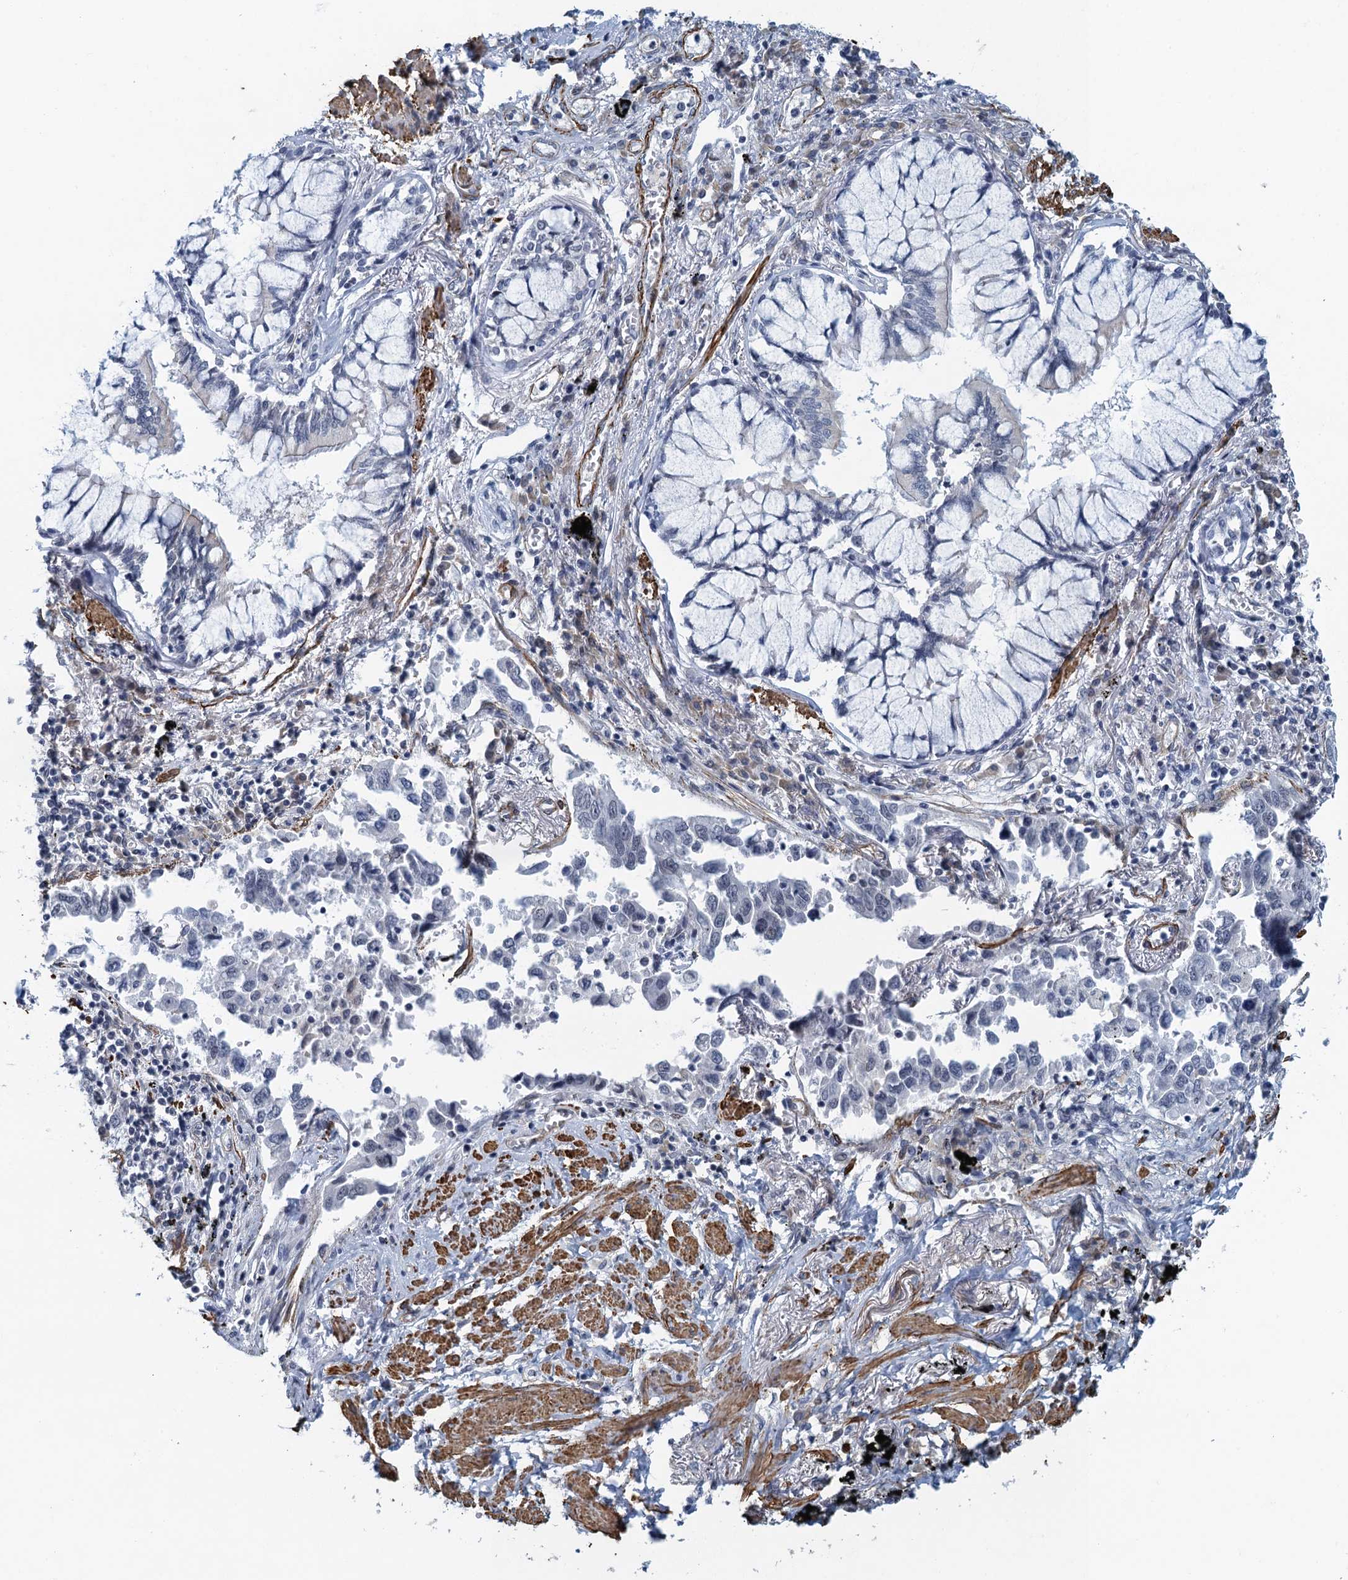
{"staining": {"intensity": "negative", "quantity": "none", "location": "none"}, "tissue": "lung cancer", "cell_type": "Tumor cells", "image_type": "cancer", "snomed": [{"axis": "morphology", "description": "Adenocarcinoma, NOS"}, {"axis": "topography", "description": "Lung"}], "caption": "The photomicrograph shows no staining of tumor cells in lung adenocarcinoma.", "gene": "ALG2", "patient": {"sex": "male", "age": 67}}